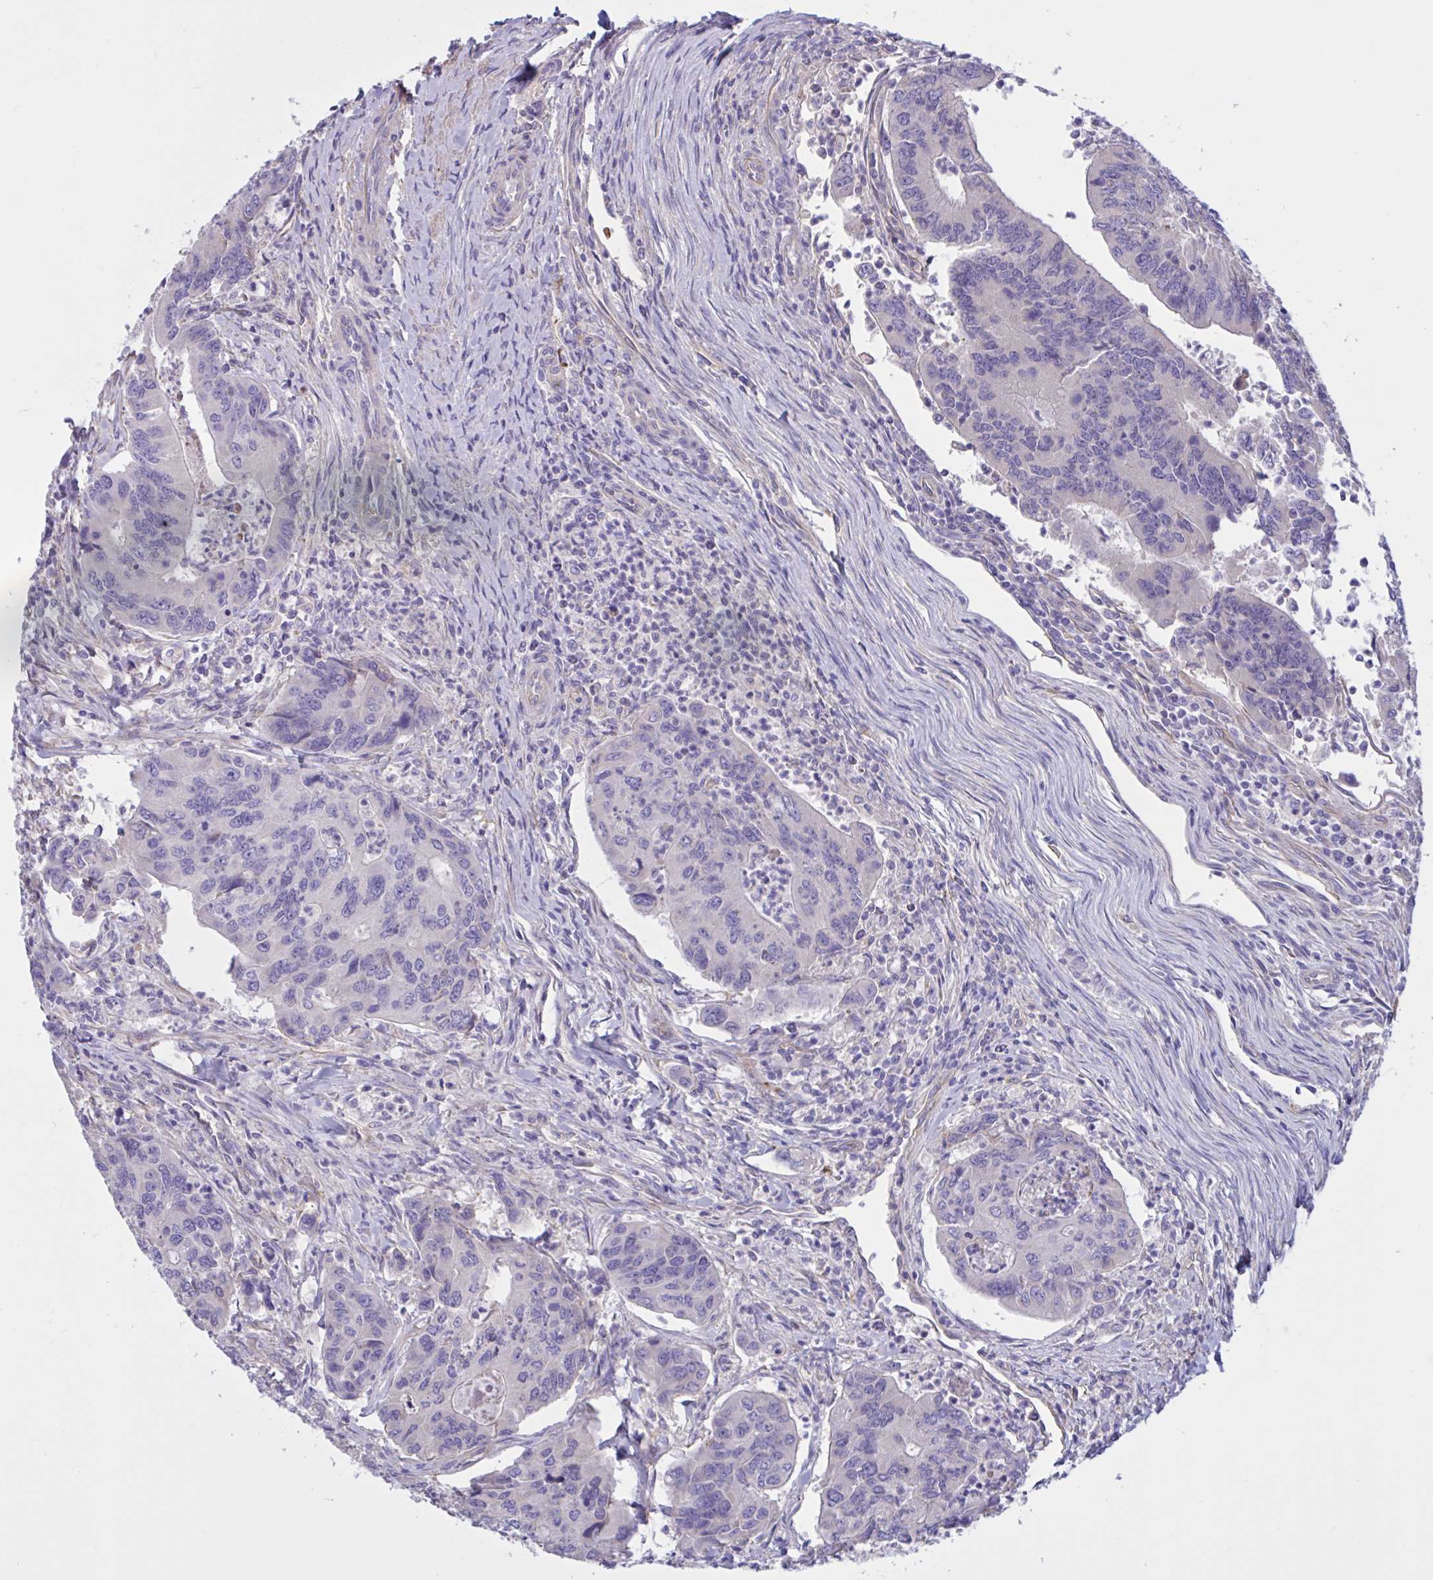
{"staining": {"intensity": "negative", "quantity": "none", "location": "none"}, "tissue": "colorectal cancer", "cell_type": "Tumor cells", "image_type": "cancer", "snomed": [{"axis": "morphology", "description": "Adenocarcinoma, NOS"}, {"axis": "topography", "description": "Colon"}], "caption": "DAB immunohistochemical staining of human colorectal adenocarcinoma shows no significant positivity in tumor cells. (Stains: DAB IHC with hematoxylin counter stain, Microscopy: brightfield microscopy at high magnification).", "gene": "SLC66A1", "patient": {"sex": "female", "age": 67}}